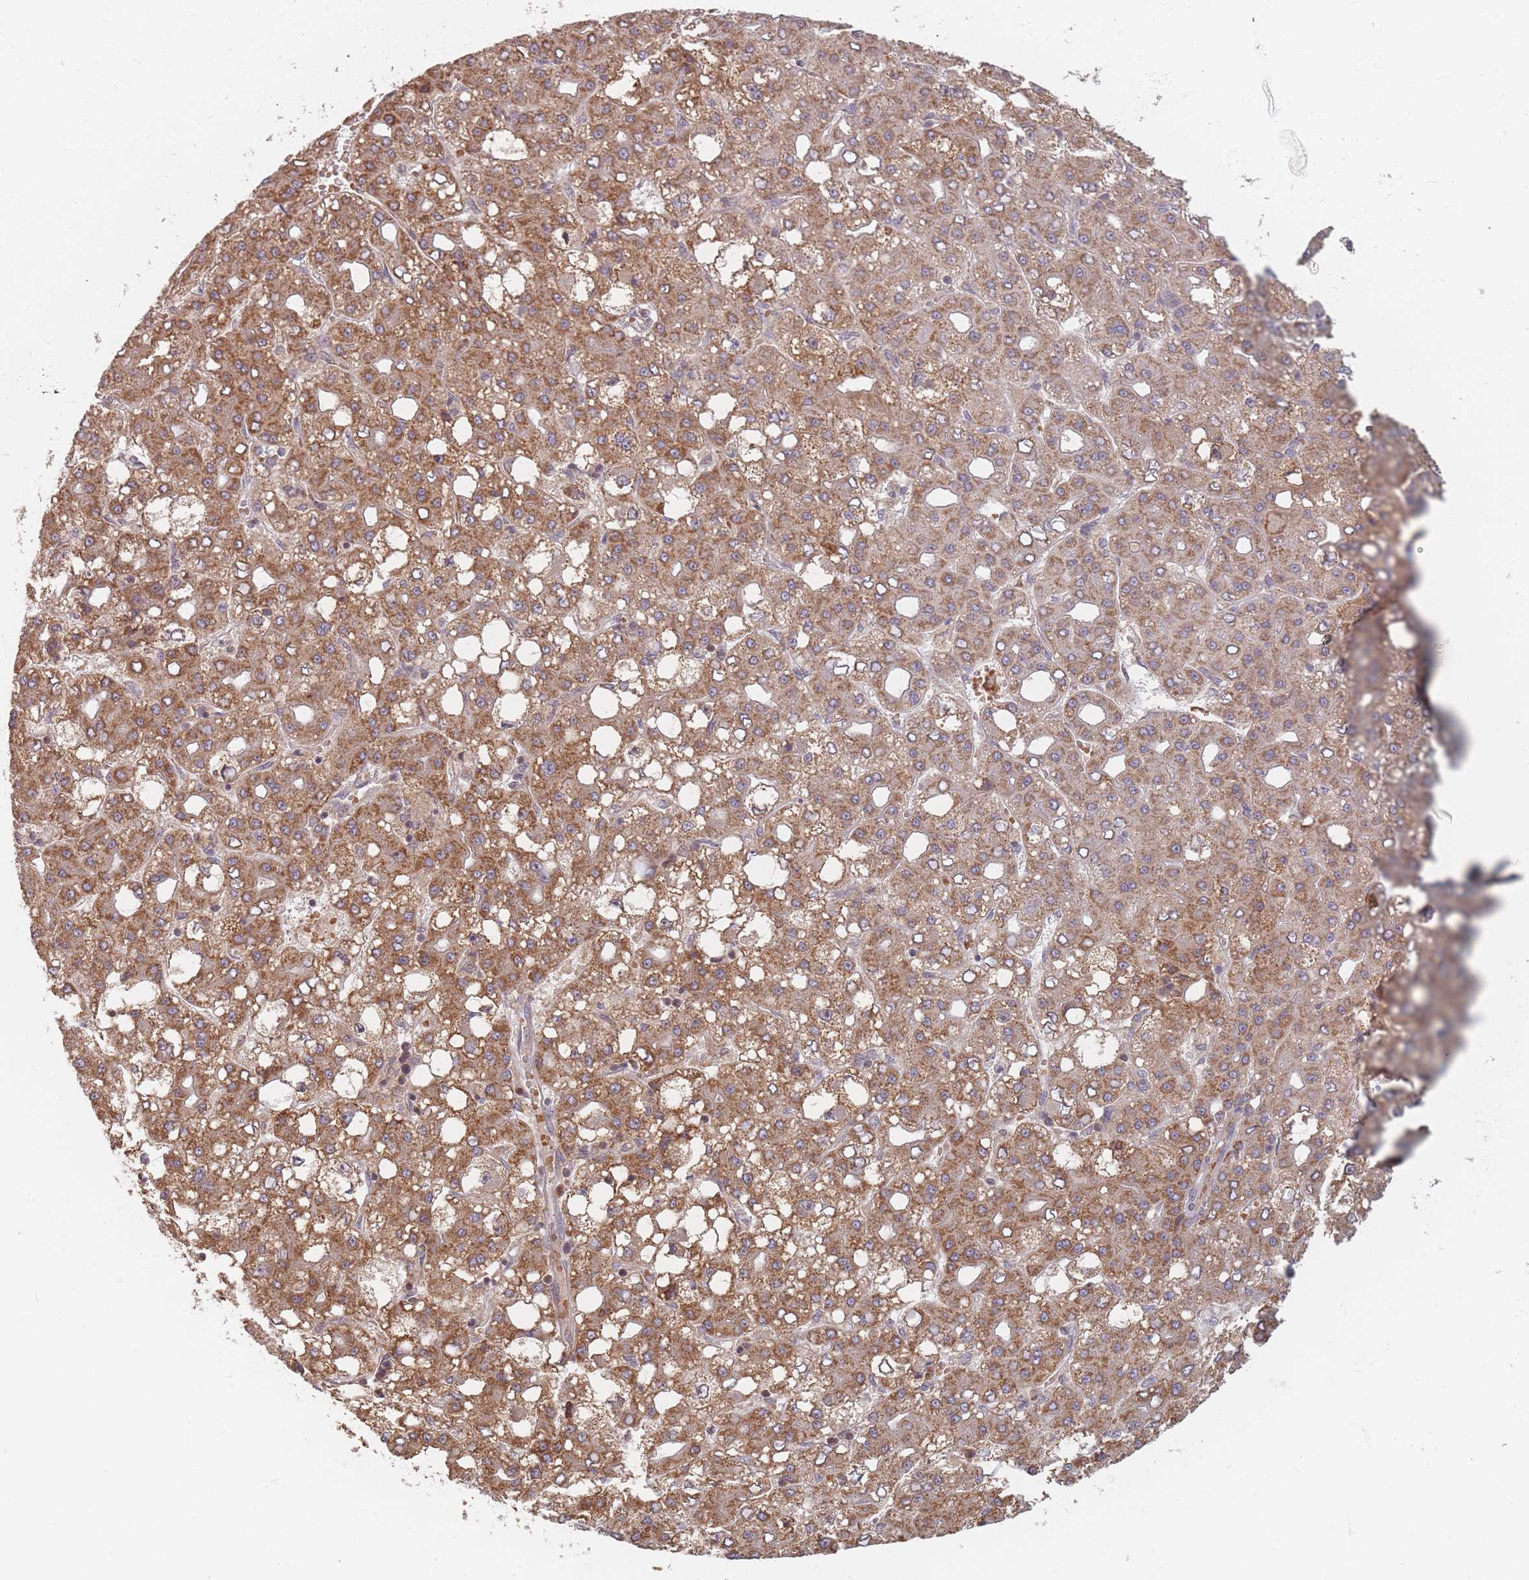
{"staining": {"intensity": "moderate", "quantity": ">75%", "location": "cytoplasmic/membranous"}, "tissue": "liver cancer", "cell_type": "Tumor cells", "image_type": "cancer", "snomed": [{"axis": "morphology", "description": "Carcinoma, Hepatocellular, NOS"}, {"axis": "topography", "description": "Liver"}], "caption": "Tumor cells reveal medium levels of moderate cytoplasmic/membranous staining in about >75% of cells in hepatocellular carcinoma (liver).", "gene": "OR2M4", "patient": {"sex": "male", "age": 65}}